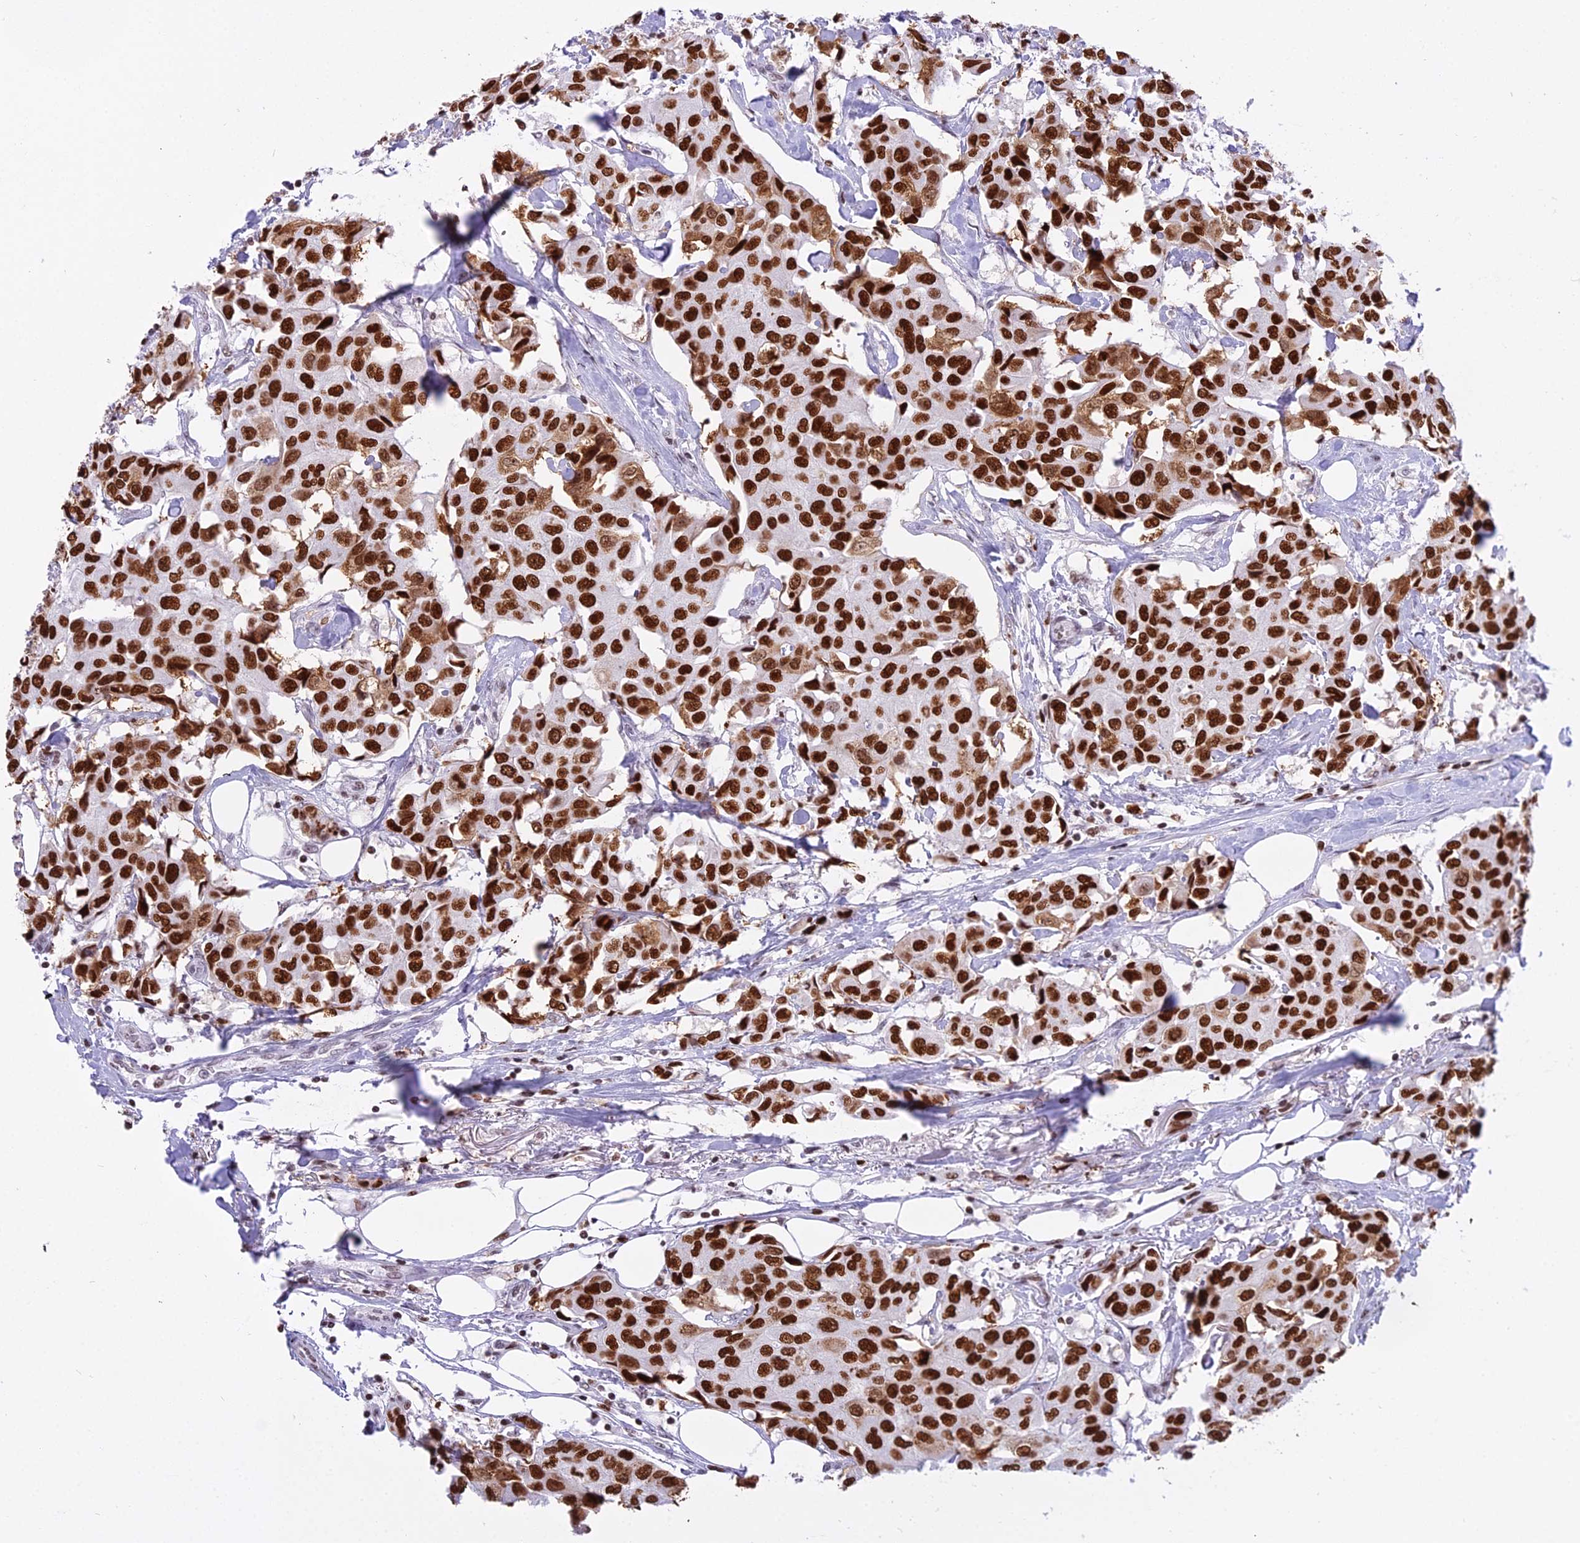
{"staining": {"intensity": "strong", "quantity": ">75%", "location": "nuclear"}, "tissue": "breast cancer", "cell_type": "Tumor cells", "image_type": "cancer", "snomed": [{"axis": "morphology", "description": "Duct carcinoma"}, {"axis": "topography", "description": "Breast"}], "caption": "The image reveals a brown stain indicating the presence of a protein in the nuclear of tumor cells in breast cancer.", "gene": "PARP1", "patient": {"sex": "female", "age": 80}}